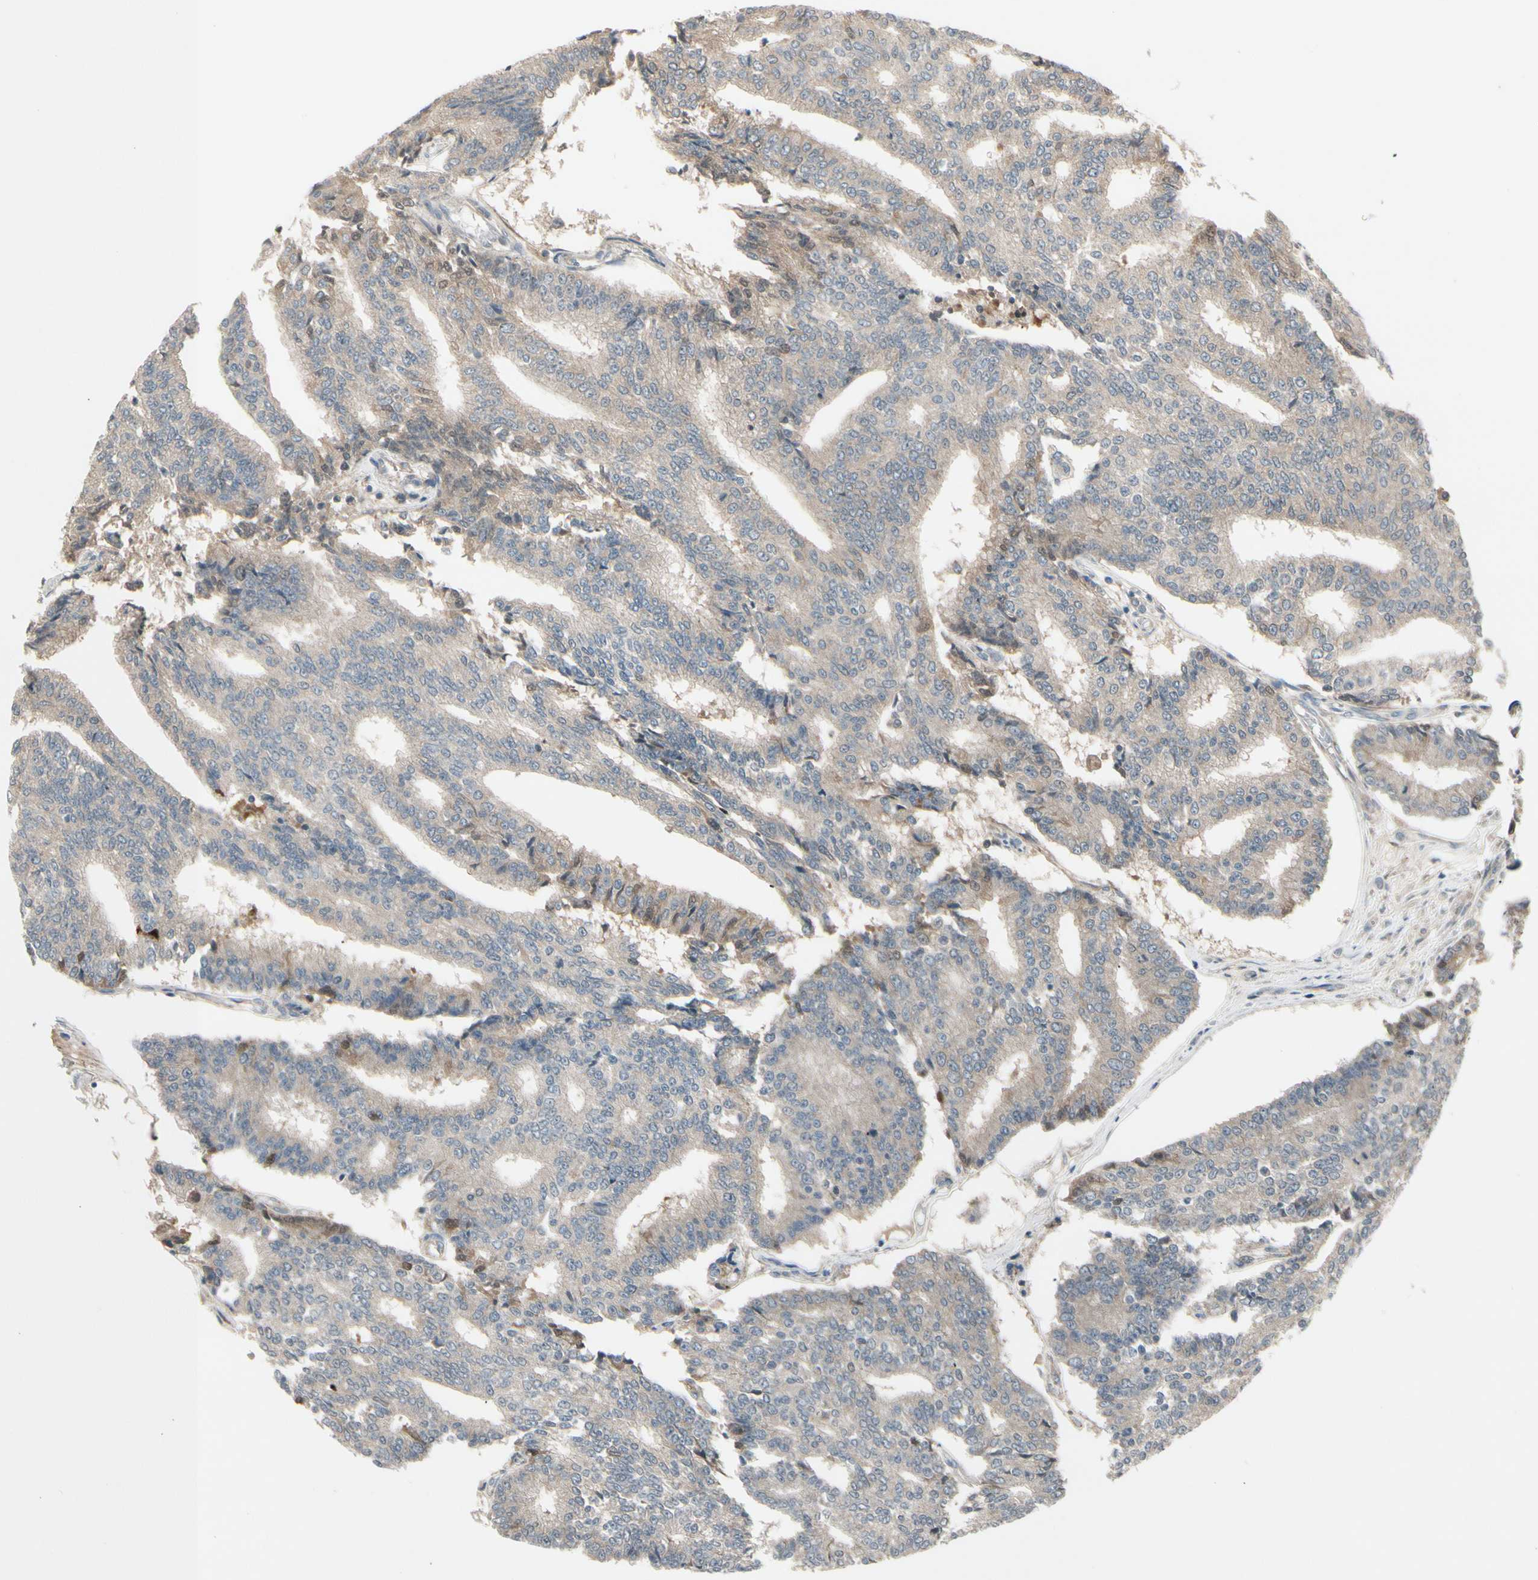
{"staining": {"intensity": "weak", "quantity": "<25%", "location": "cytoplasmic/membranous"}, "tissue": "prostate cancer", "cell_type": "Tumor cells", "image_type": "cancer", "snomed": [{"axis": "morphology", "description": "Adenocarcinoma, High grade"}, {"axis": "topography", "description": "Prostate"}], "caption": "Immunohistochemistry image of prostate adenocarcinoma (high-grade) stained for a protein (brown), which displays no expression in tumor cells. The staining was performed using DAB (3,3'-diaminobenzidine) to visualize the protein expression in brown, while the nuclei were stained in blue with hematoxylin (Magnification: 20x).", "gene": "FHDC1", "patient": {"sex": "male", "age": 55}}